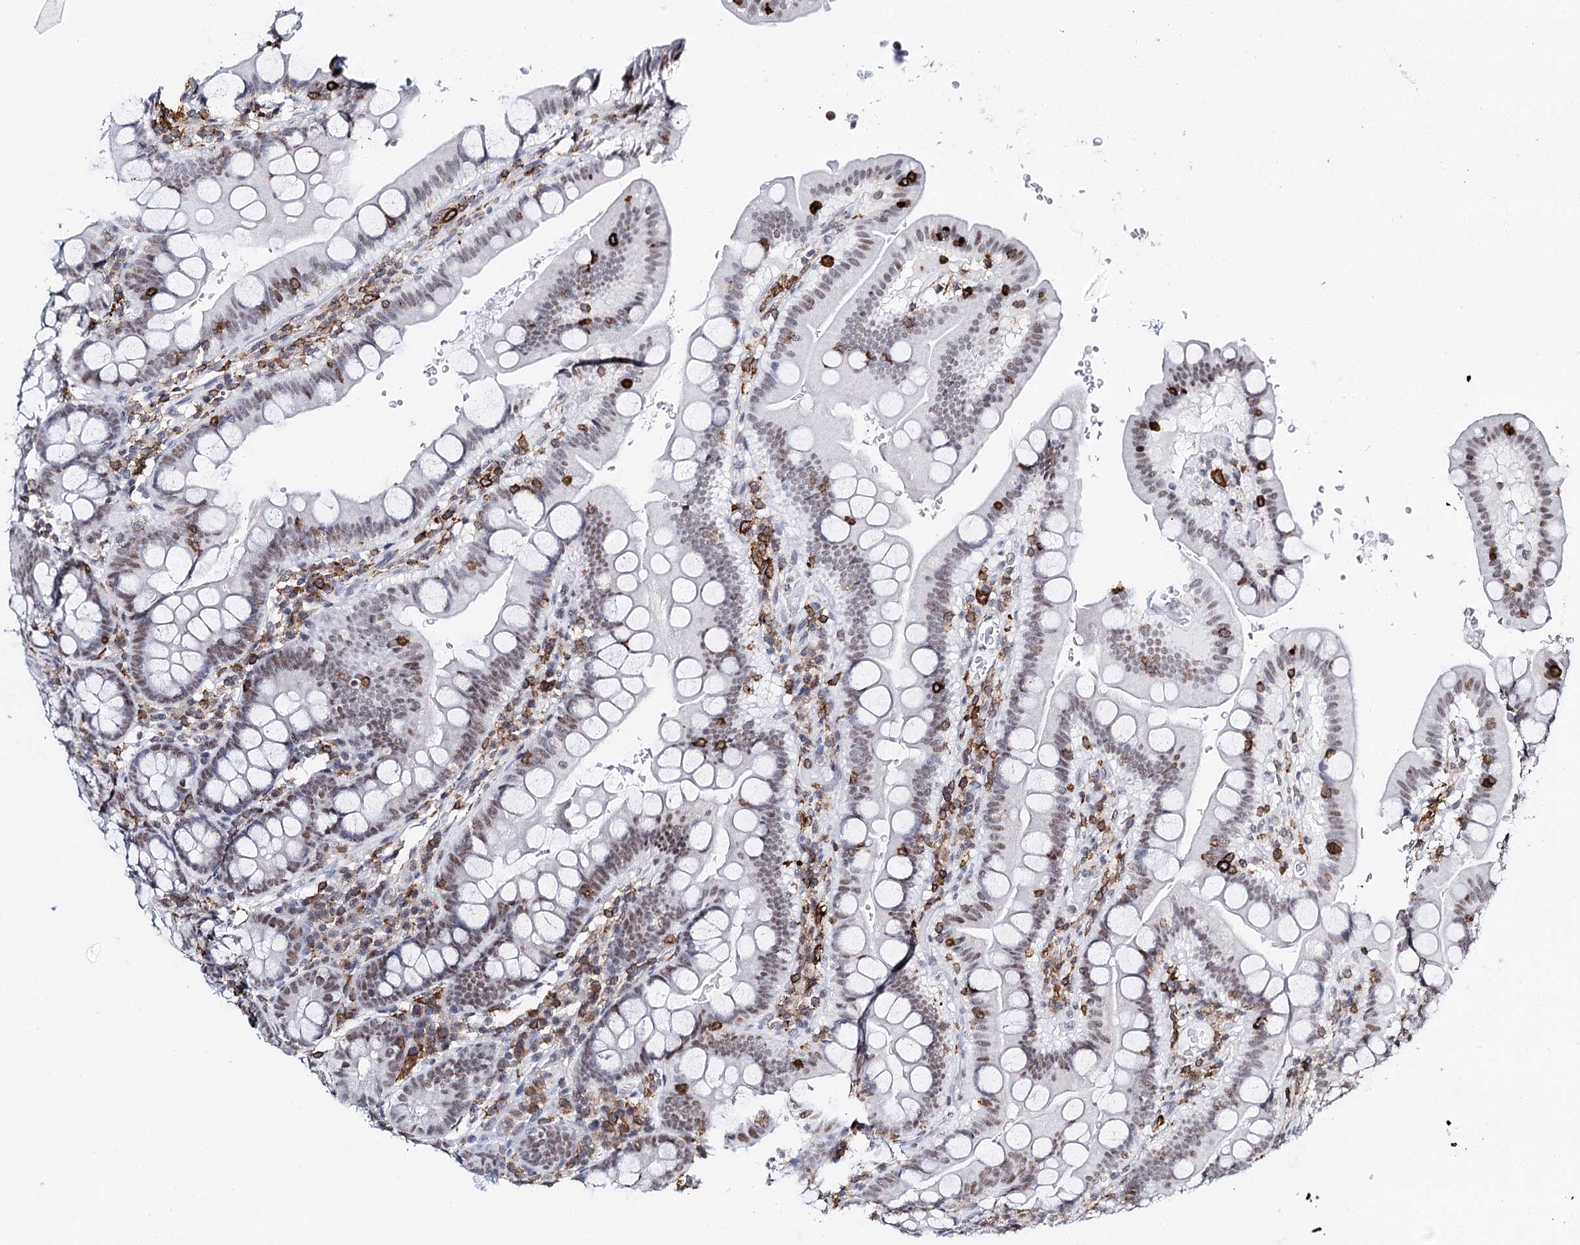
{"staining": {"intensity": "weak", "quantity": "25%-75%", "location": "nuclear"}, "tissue": "small intestine", "cell_type": "Glandular cells", "image_type": "normal", "snomed": [{"axis": "morphology", "description": "Normal tissue, NOS"}, {"axis": "topography", "description": "Stomach, upper"}, {"axis": "topography", "description": "Stomach, lower"}, {"axis": "topography", "description": "Small intestine"}], "caption": "Protein expression analysis of unremarkable human small intestine reveals weak nuclear staining in approximately 25%-75% of glandular cells.", "gene": "BARD1", "patient": {"sex": "male", "age": 68}}